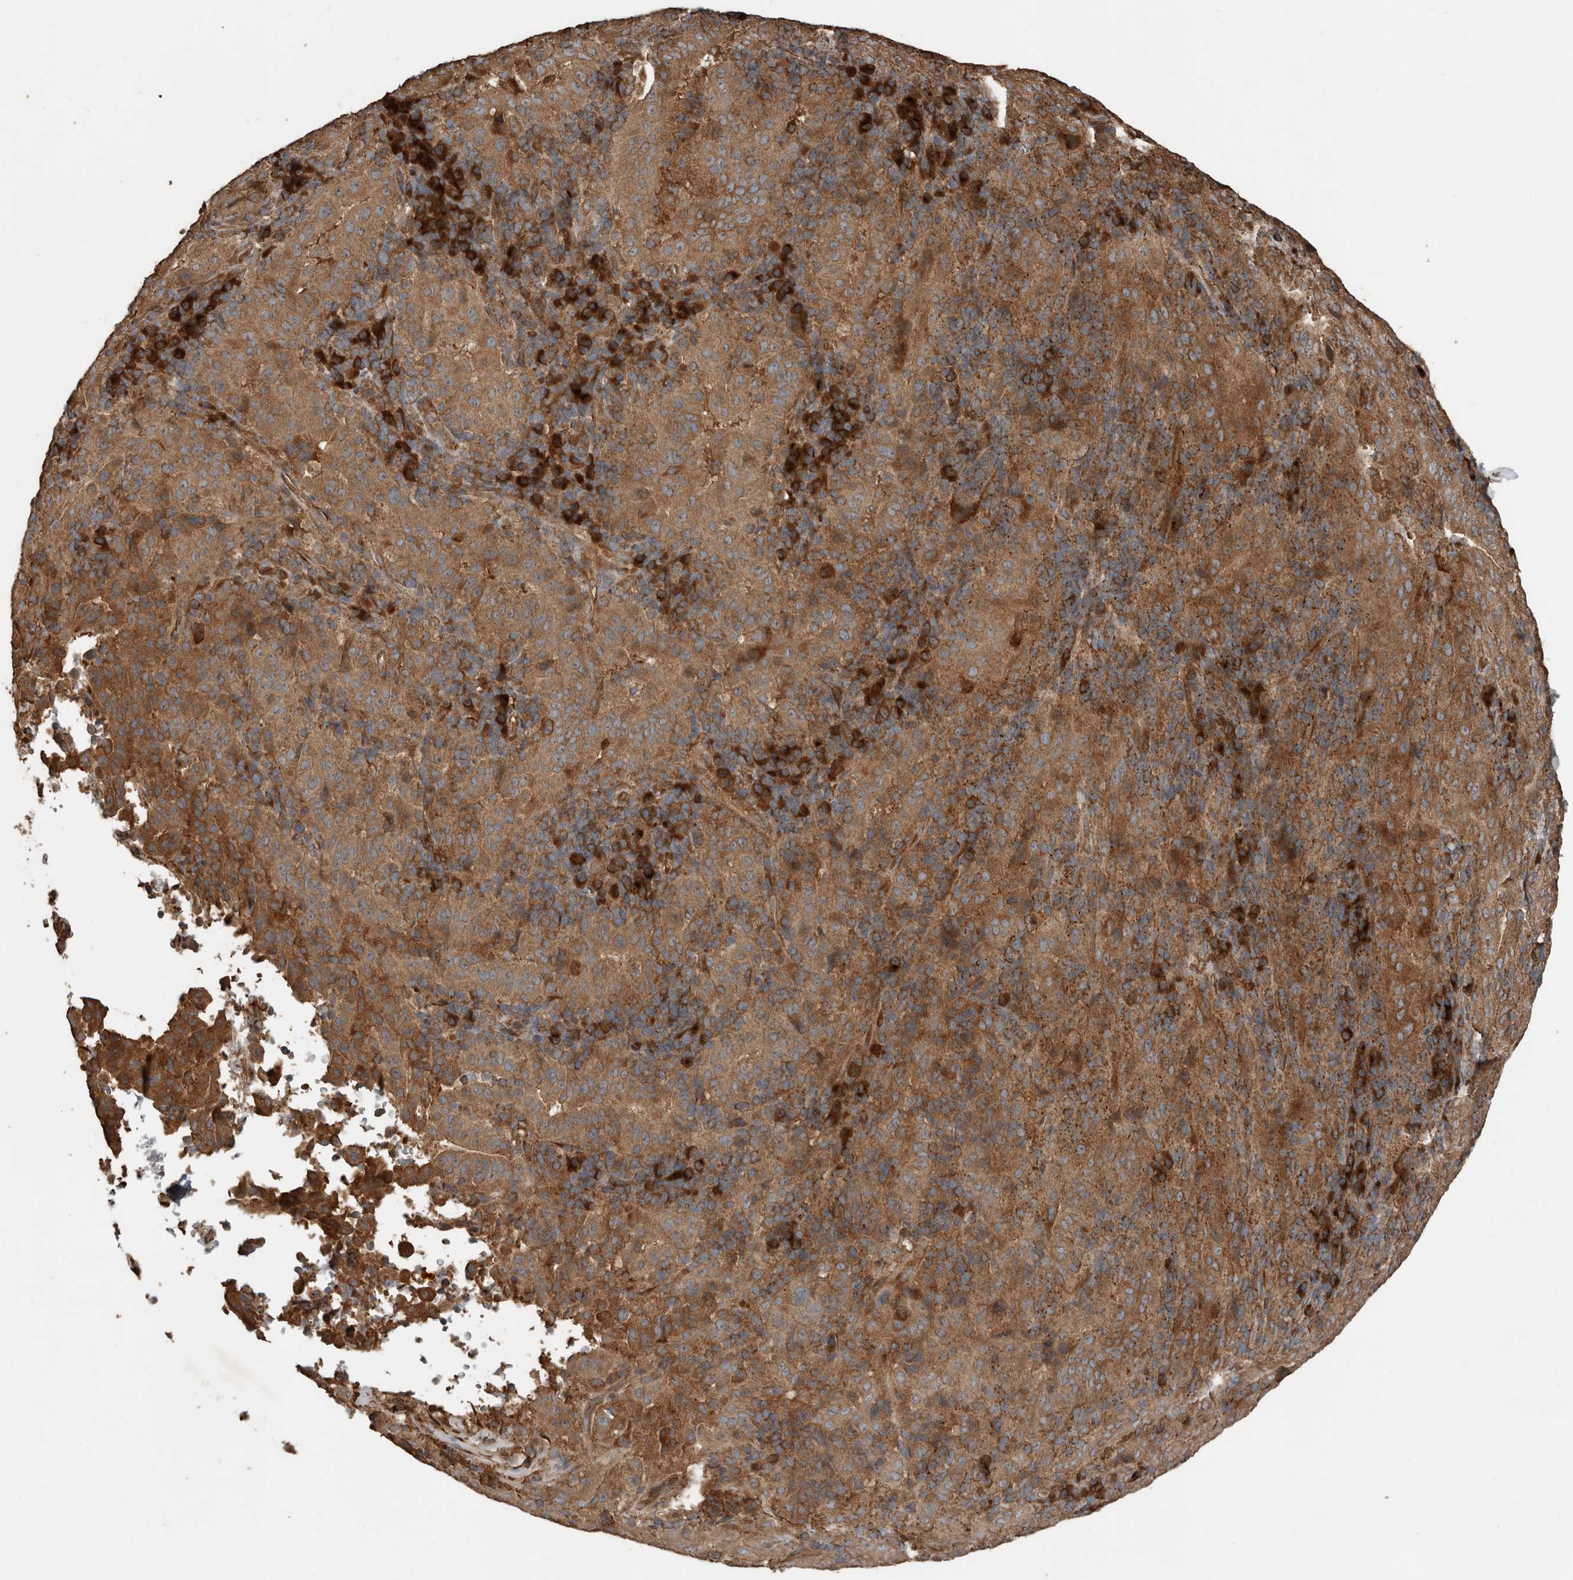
{"staining": {"intensity": "moderate", "quantity": ">75%", "location": "cytoplasmic/membranous"}, "tissue": "pancreatic cancer", "cell_type": "Tumor cells", "image_type": "cancer", "snomed": [{"axis": "morphology", "description": "Adenocarcinoma, NOS"}, {"axis": "topography", "description": "Pancreas"}], "caption": "A histopathology image of pancreatic cancer (adenocarcinoma) stained for a protein exhibits moderate cytoplasmic/membranous brown staining in tumor cells.", "gene": "RNF207", "patient": {"sex": "male", "age": 63}}